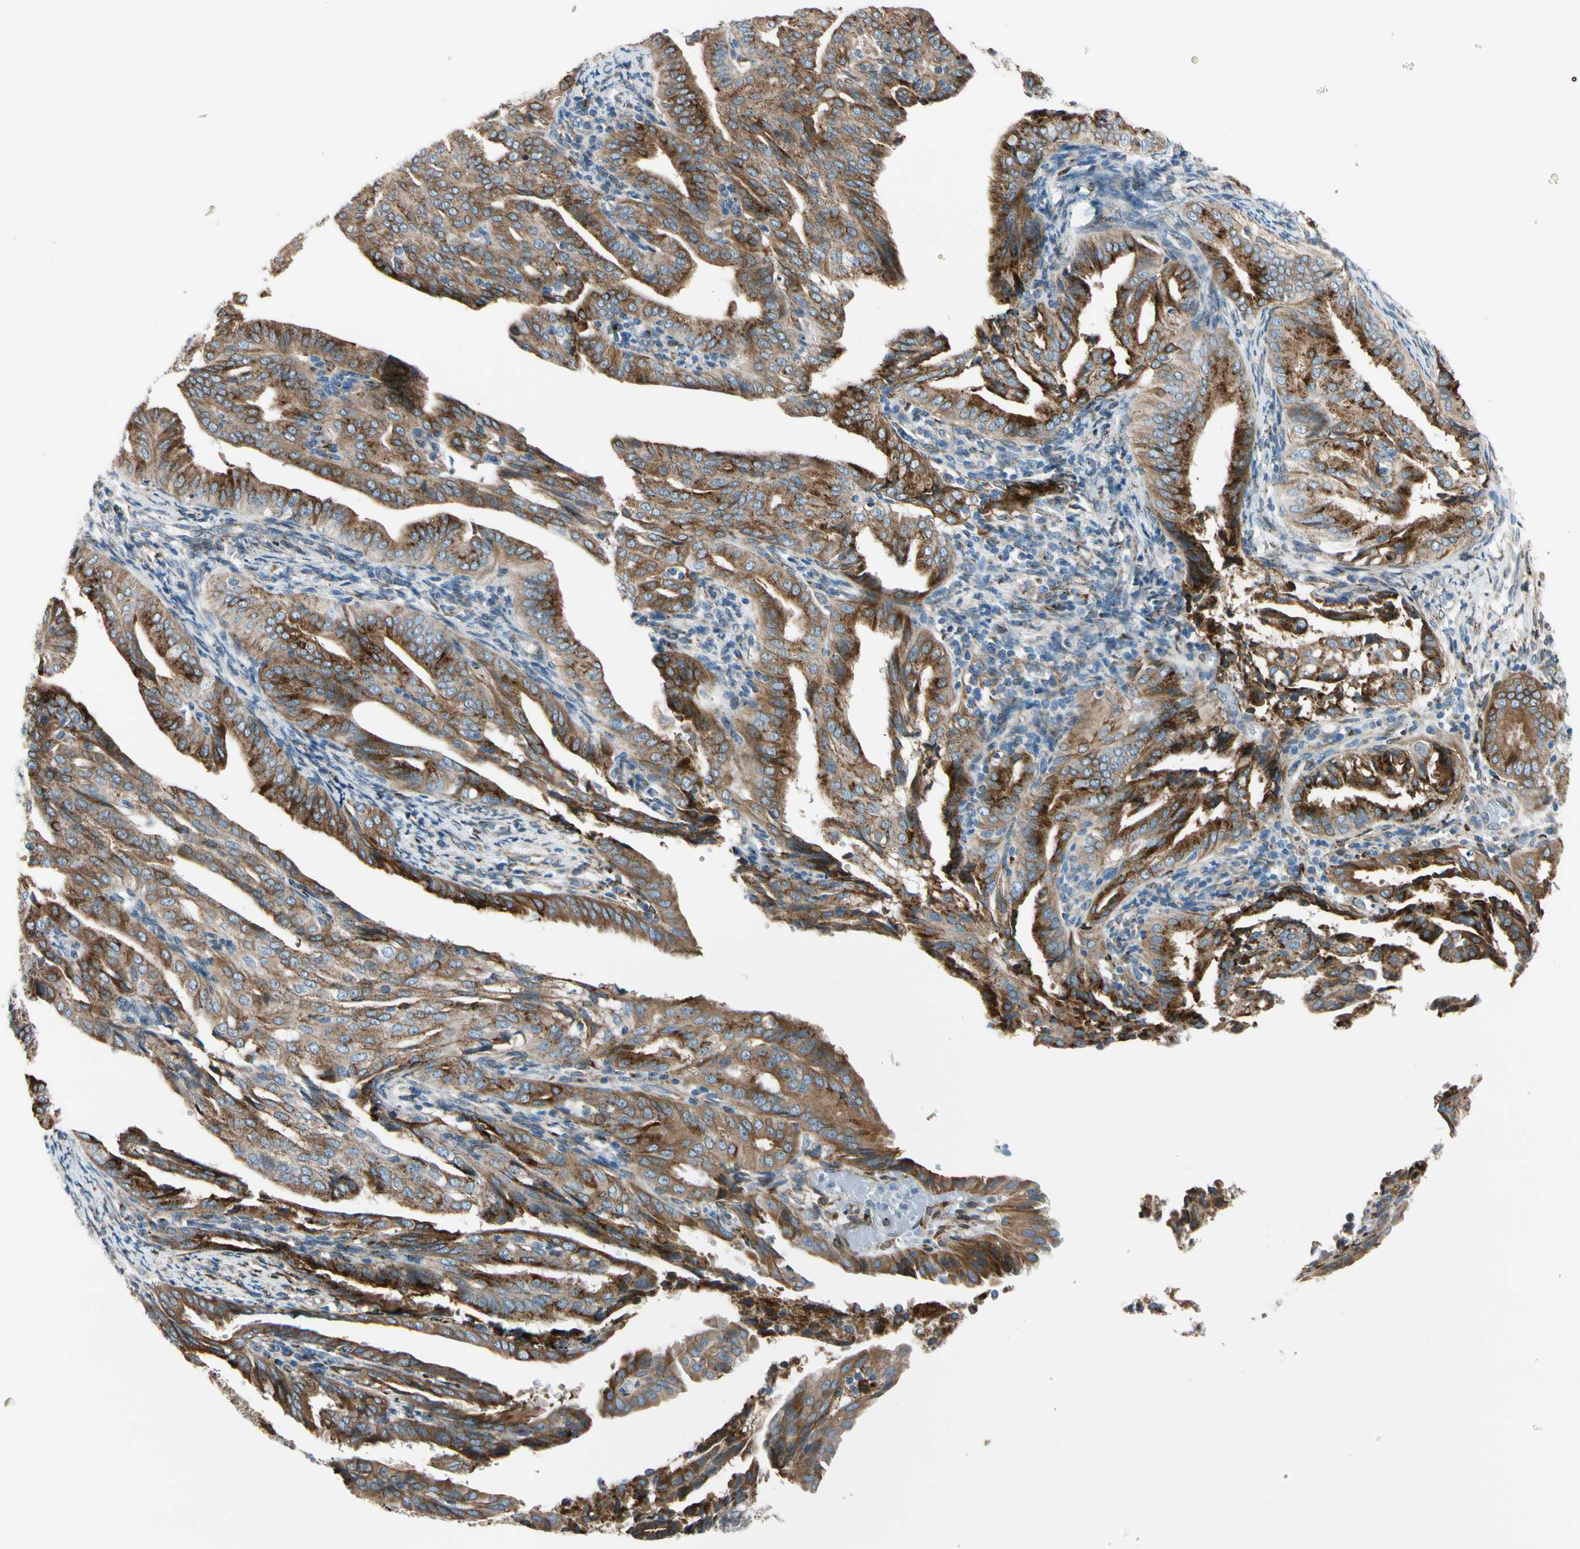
{"staining": {"intensity": "strong", "quantity": ">75%", "location": "cytoplasmic/membranous"}, "tissue": "endometrial cancer", "cell_type": "Tumor cells", "image_type": "cancer", "snomed": [{"axis": "morphology", "description": "Adenocarcinoma, NOS"}, {"axis": "topography", "description": "Endometrium"}], "caption": "Endometrial adenocarcinoma stained with DAB immunohistochemistry (IHC) shows high levels of strong cytoplasmic/membranous staining in approximately >75% of tumor cells.", "gene": "NUCB1", "patient": {"sex": "female", "age": 58}}